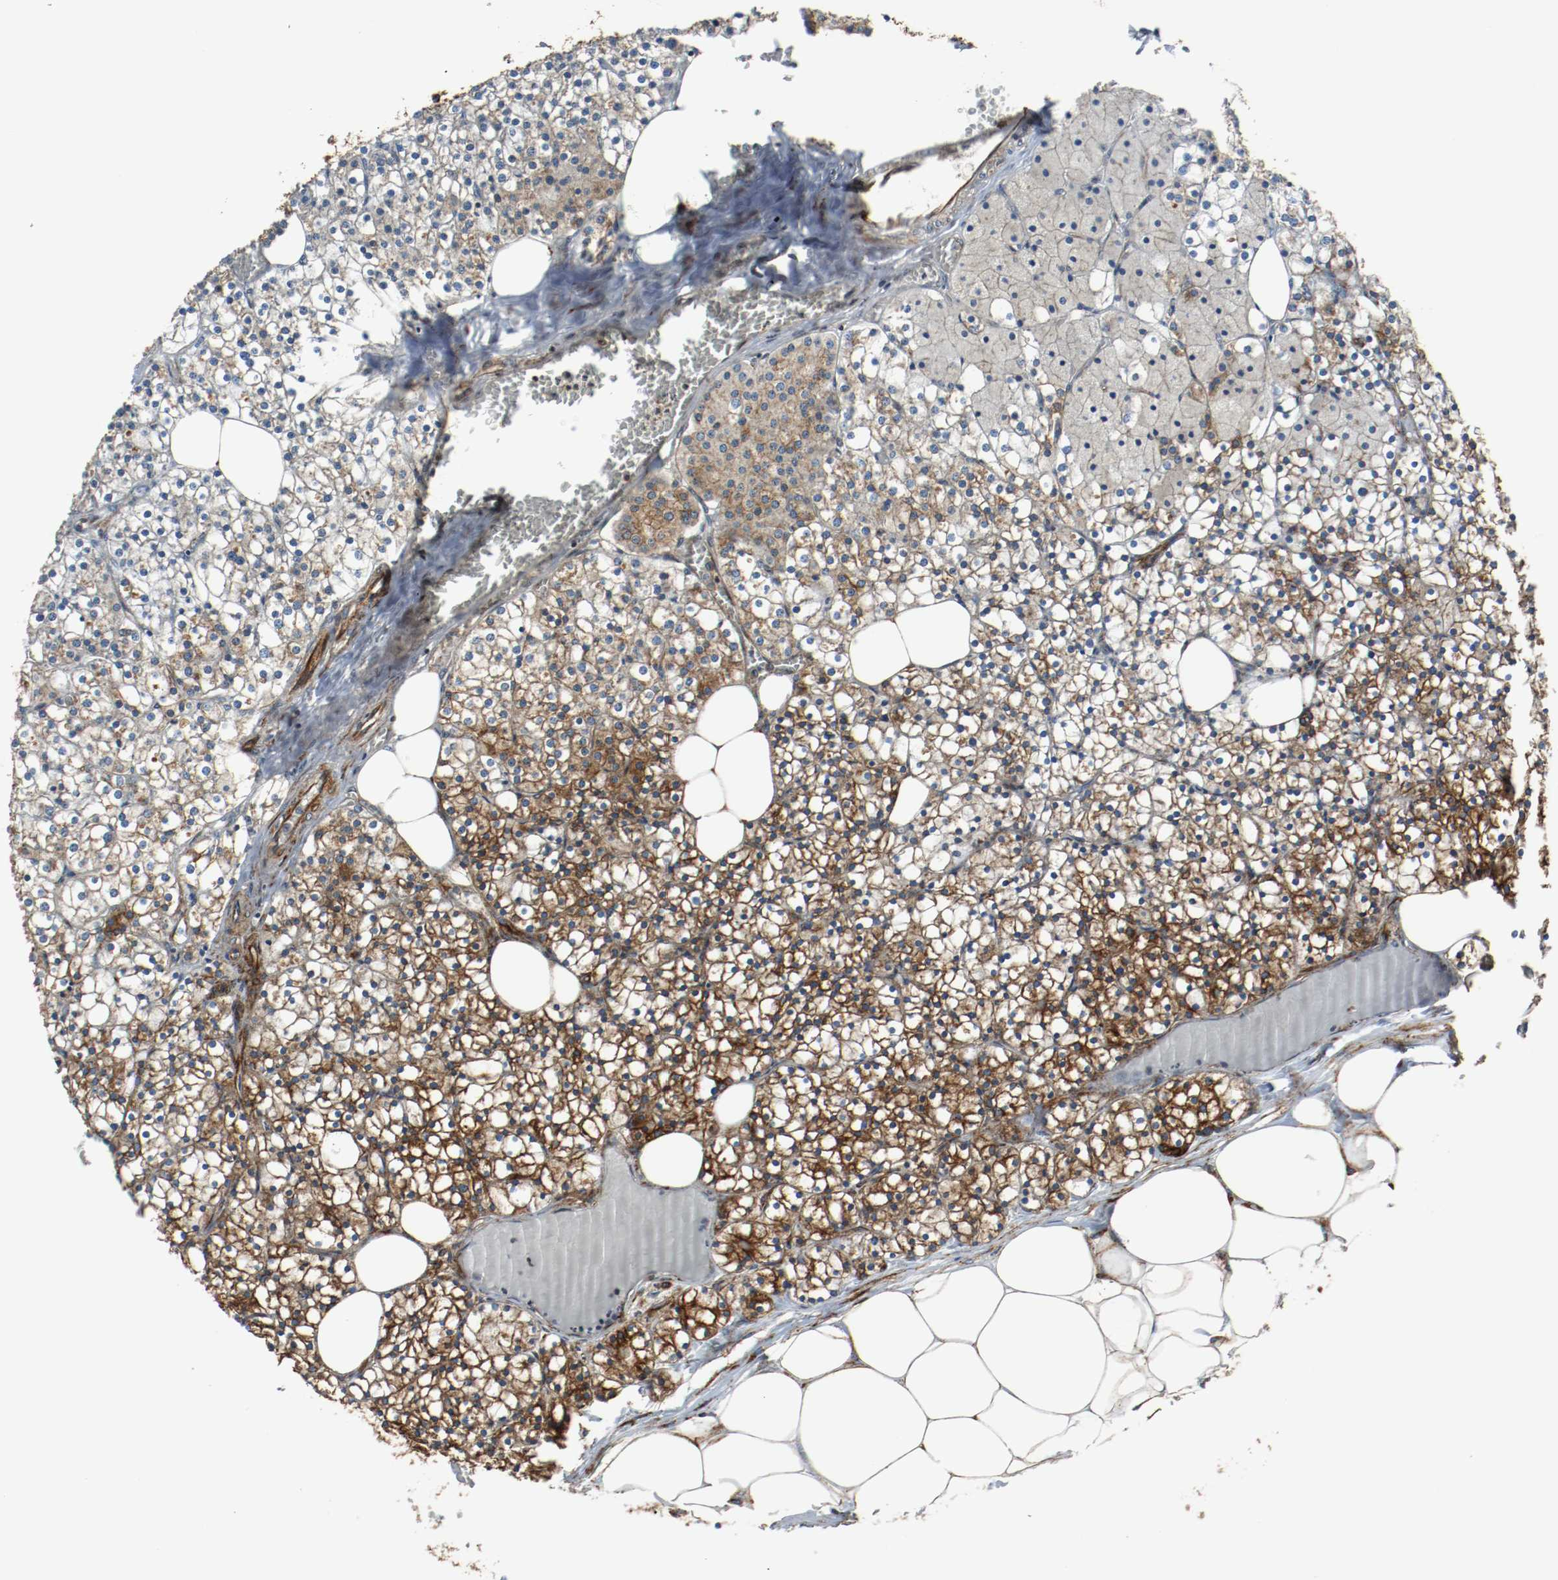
{"staining": {"intensity": "strong", "quantity": ">75%", "location": "cytoplasmic/membranous"}, "tissue": "parathyroid gland", "cell_type": "Glandular cells", "image_type": "normal", "snomed": [{"axis": "morphology", "description": "Normal tissue, NOS"}, {"axis": "topography", "description": "Parathyroid gland"}], "caption": "This image shows immunohistochemistry (IHC) staining of unremarkable parathyroid gland, with high strong cytoplasmic/membranous staining in about >75% of glandular cells.", "gene": "TUBA3D", "patient": {"sex": "female", "age": 63}}